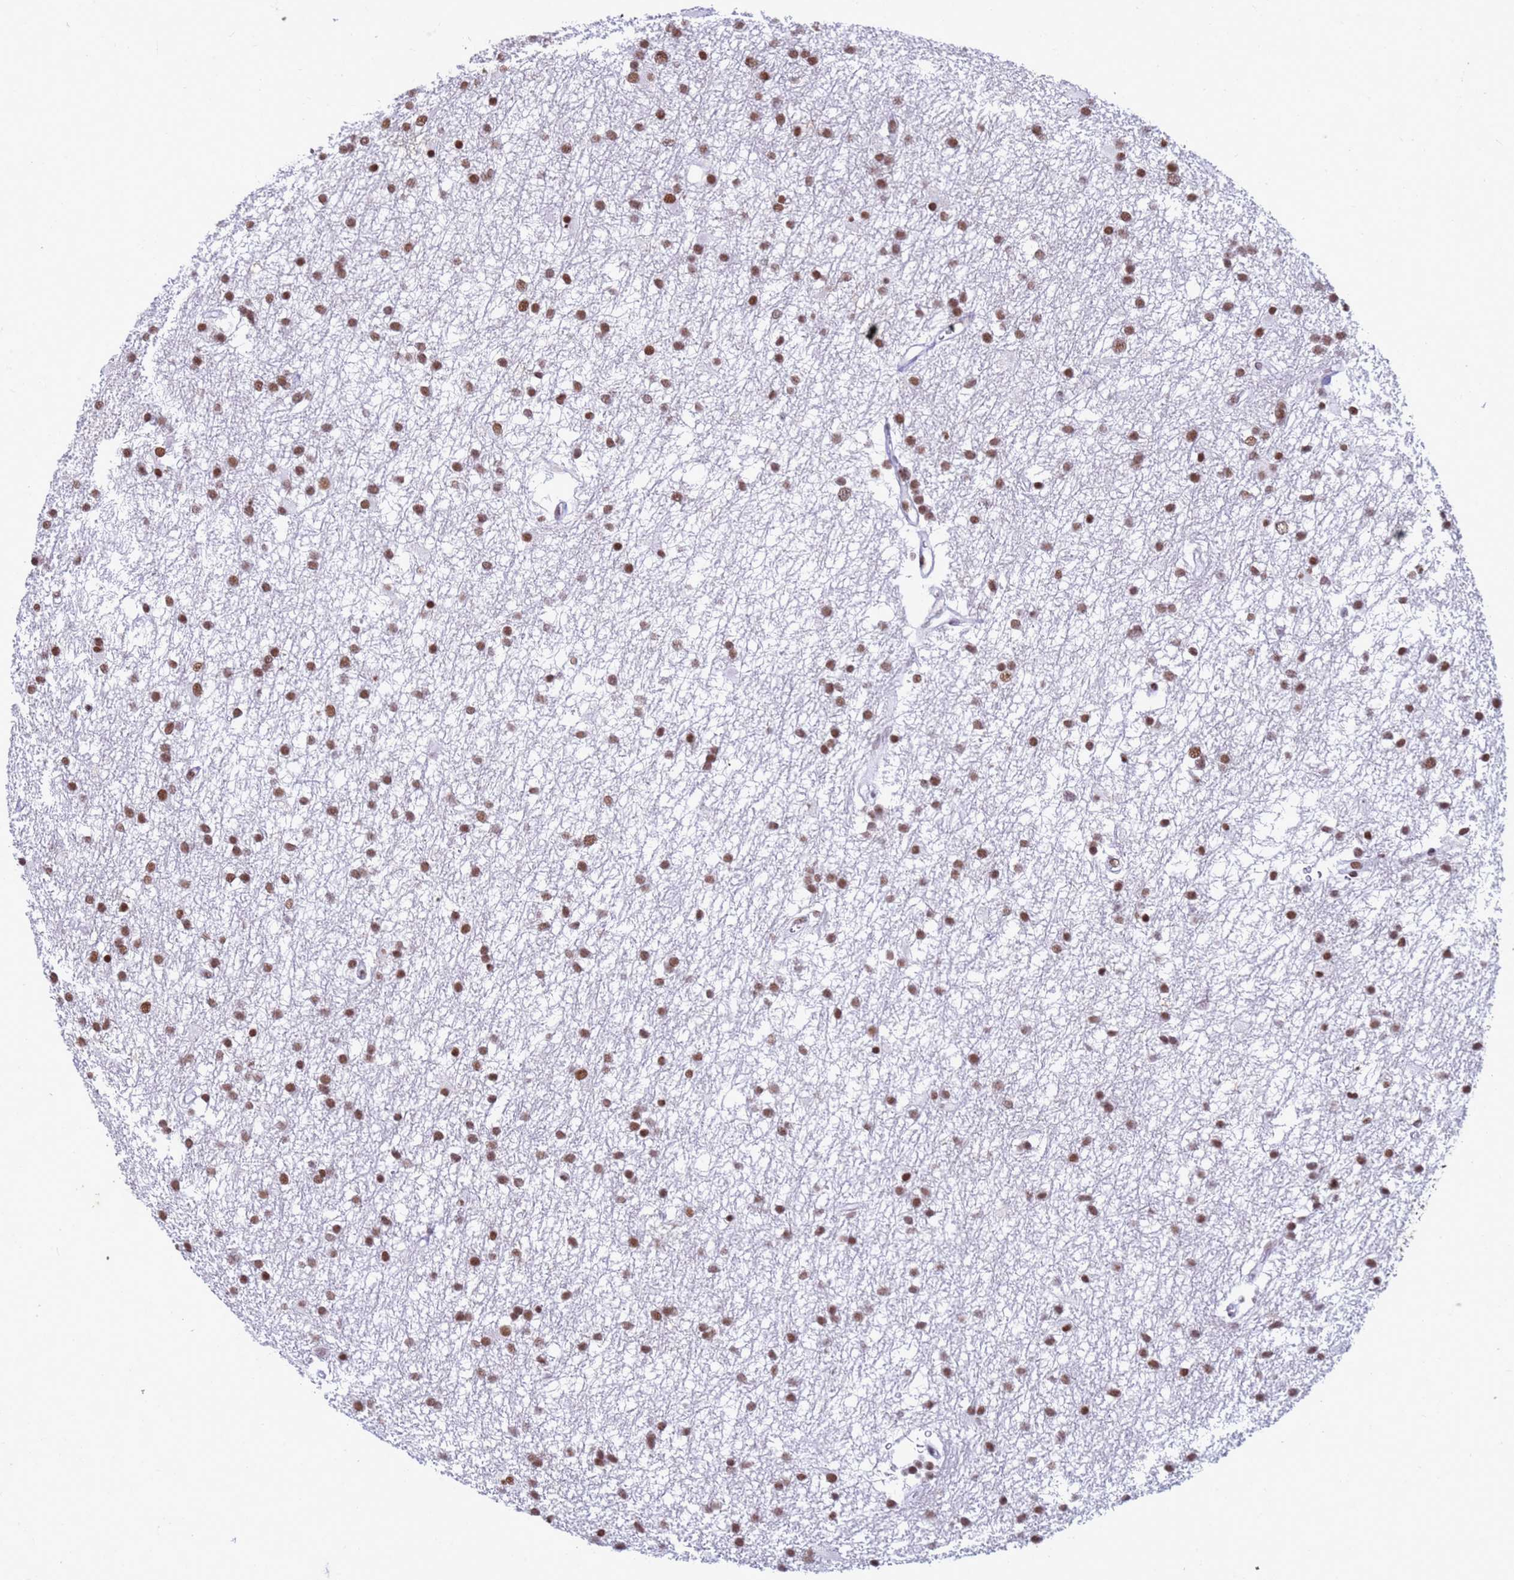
{"staining": {"intensity": "moderate", "quantity": ">75%", "location": "nuclear"}, "tissue": "glioma", "cell_type": "Tumor cells", "image_type": "cancer", "snomed": [{"axis": "morphology", "description": "Glioma, malignant, High grade"}, {"axis": "topography", "description": "Brain"}], "caption": "Brown immunohistochemical staining in human malignant high-grade glioma reveals moderate nuclear positivity in approximately >75% of tumor cells.", "gene": "FAM170B", "patient": {"sex": "male", "age": 77}}